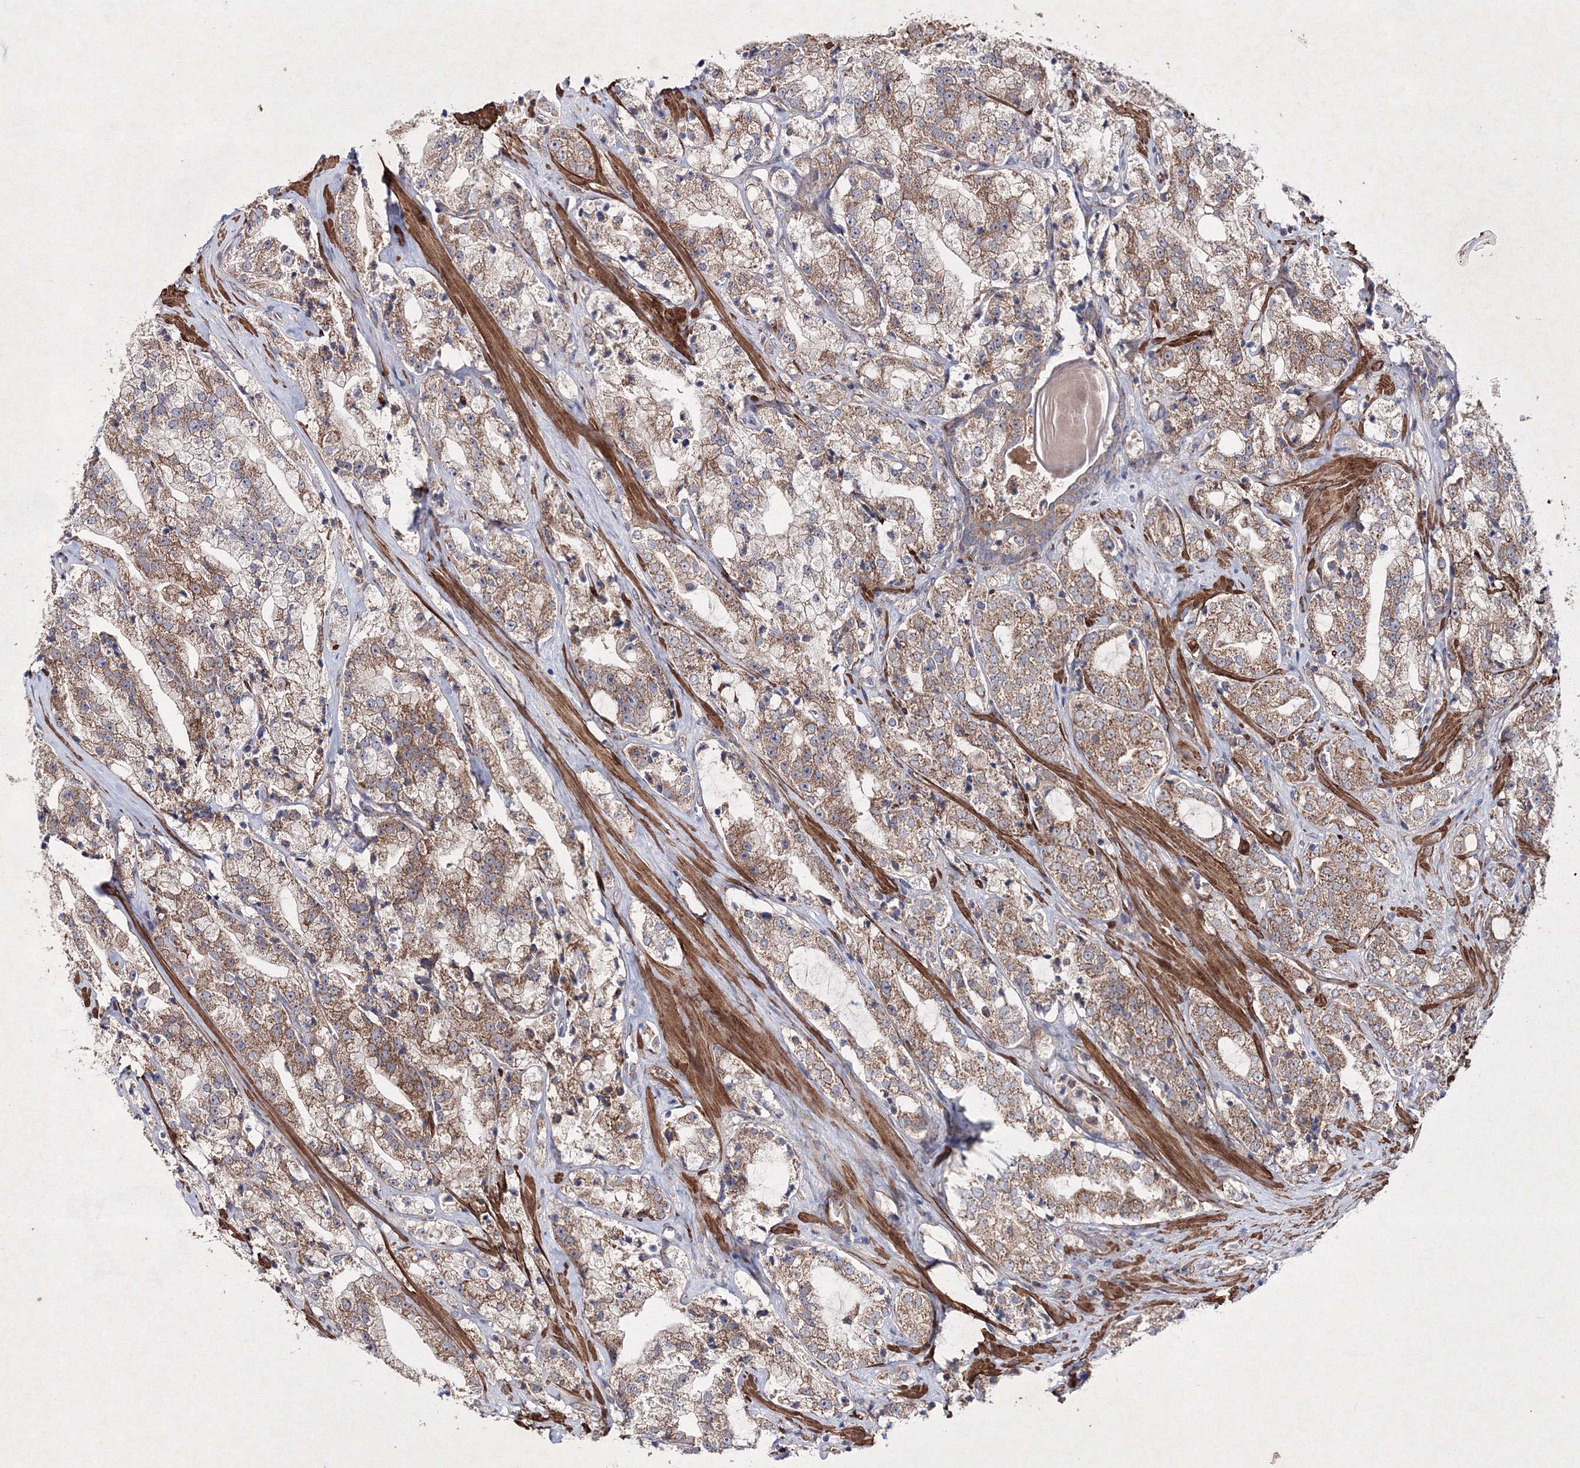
{"staining": {"intensity": "moderate", "quantity": ">75%", "location": "cytoplasmic/membranous"}, "tissue": "prostate cancer", "cell_type": "Tumor cells", "image_type": "cancer", "snomed": [{"axis": "morphology", "description": "Adenocarcinoma, High grade"}, {"axis": "topography", "description": "Prostate"}], "caption": "Immunohistochemical staining of human prostate cancer (adenocarcinoma (high-grade)) displays moderate cytoplasmic/membranous protein staining in about >75% of tumor cells. The staining was performed using DAB (3,3'-diaminobenzidine) to visualize the protein expression in brown, while the nuclei were stained in blue with hematoxylin (Magnification: 20x).", "gene": "GFM1", "patient": {"sex": "male", "age": 64}}